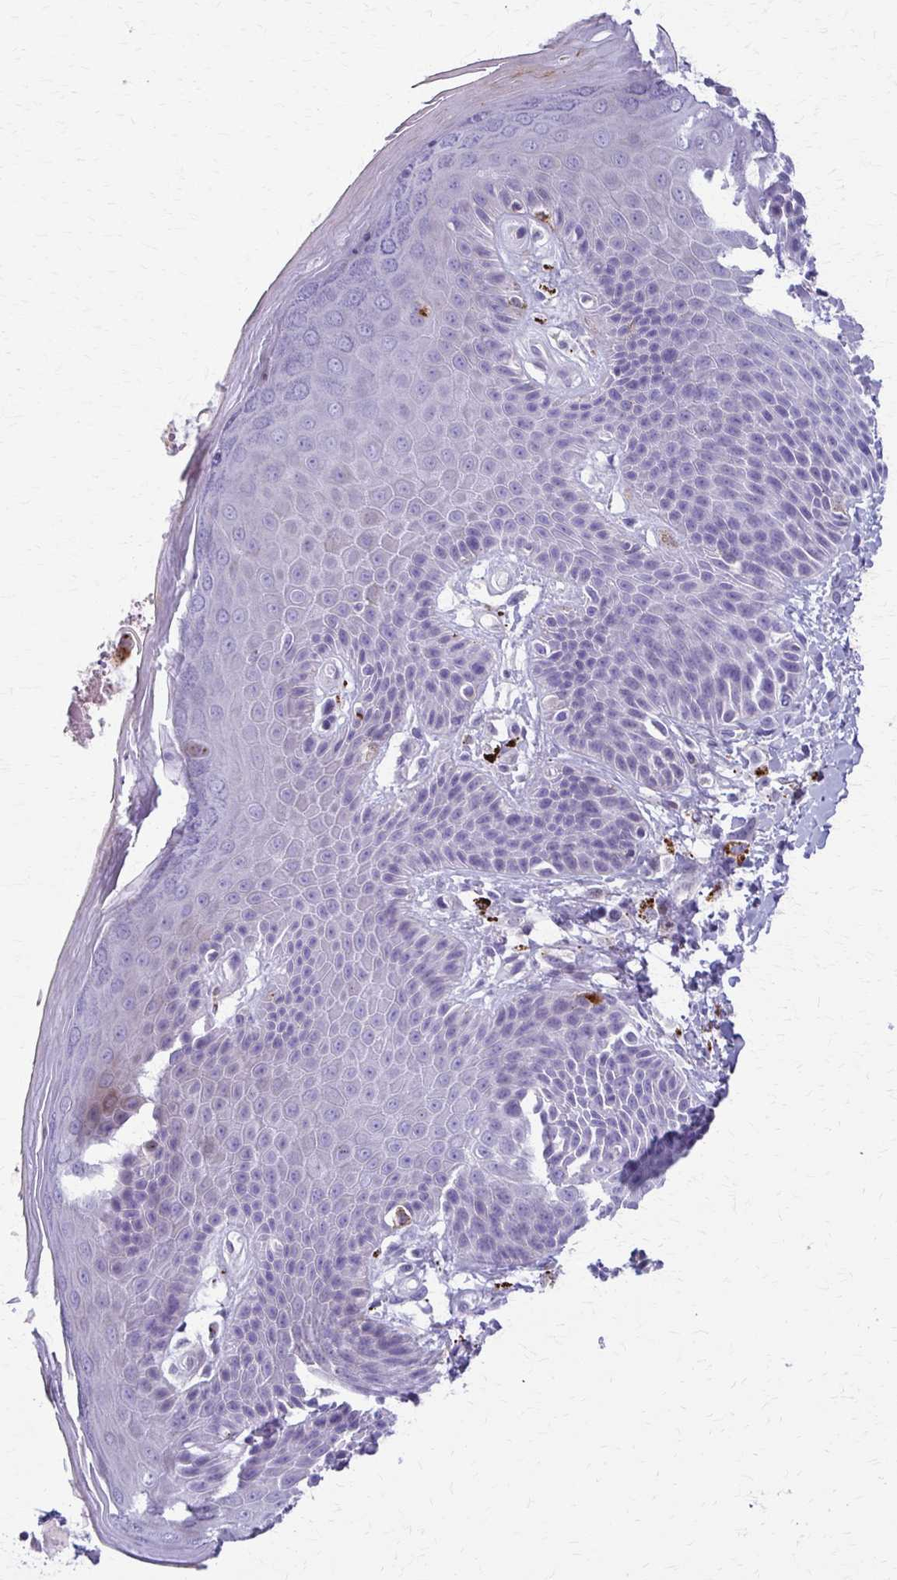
{"staining": {"intensity": "weak", "quantity": "<25%", "location": "cytoplasmic/membranous"}, "tissue": "skin", "cell_type": "Epidermal cells", "image_type": "normal", "snomed": [{"axis": "morphology", "description": "Normal tissue, NOS"}, {"axis": "topography", "description": "Anal"}, {"axis": "topography", "description": "Peripheral nerve tissue"}], "caption": "There is no significant expression in epidermal cells of skin. (DAB IHC, high magnification).", "gene": "TMEM60", "patient": {"sex": "male", "age": 51}}